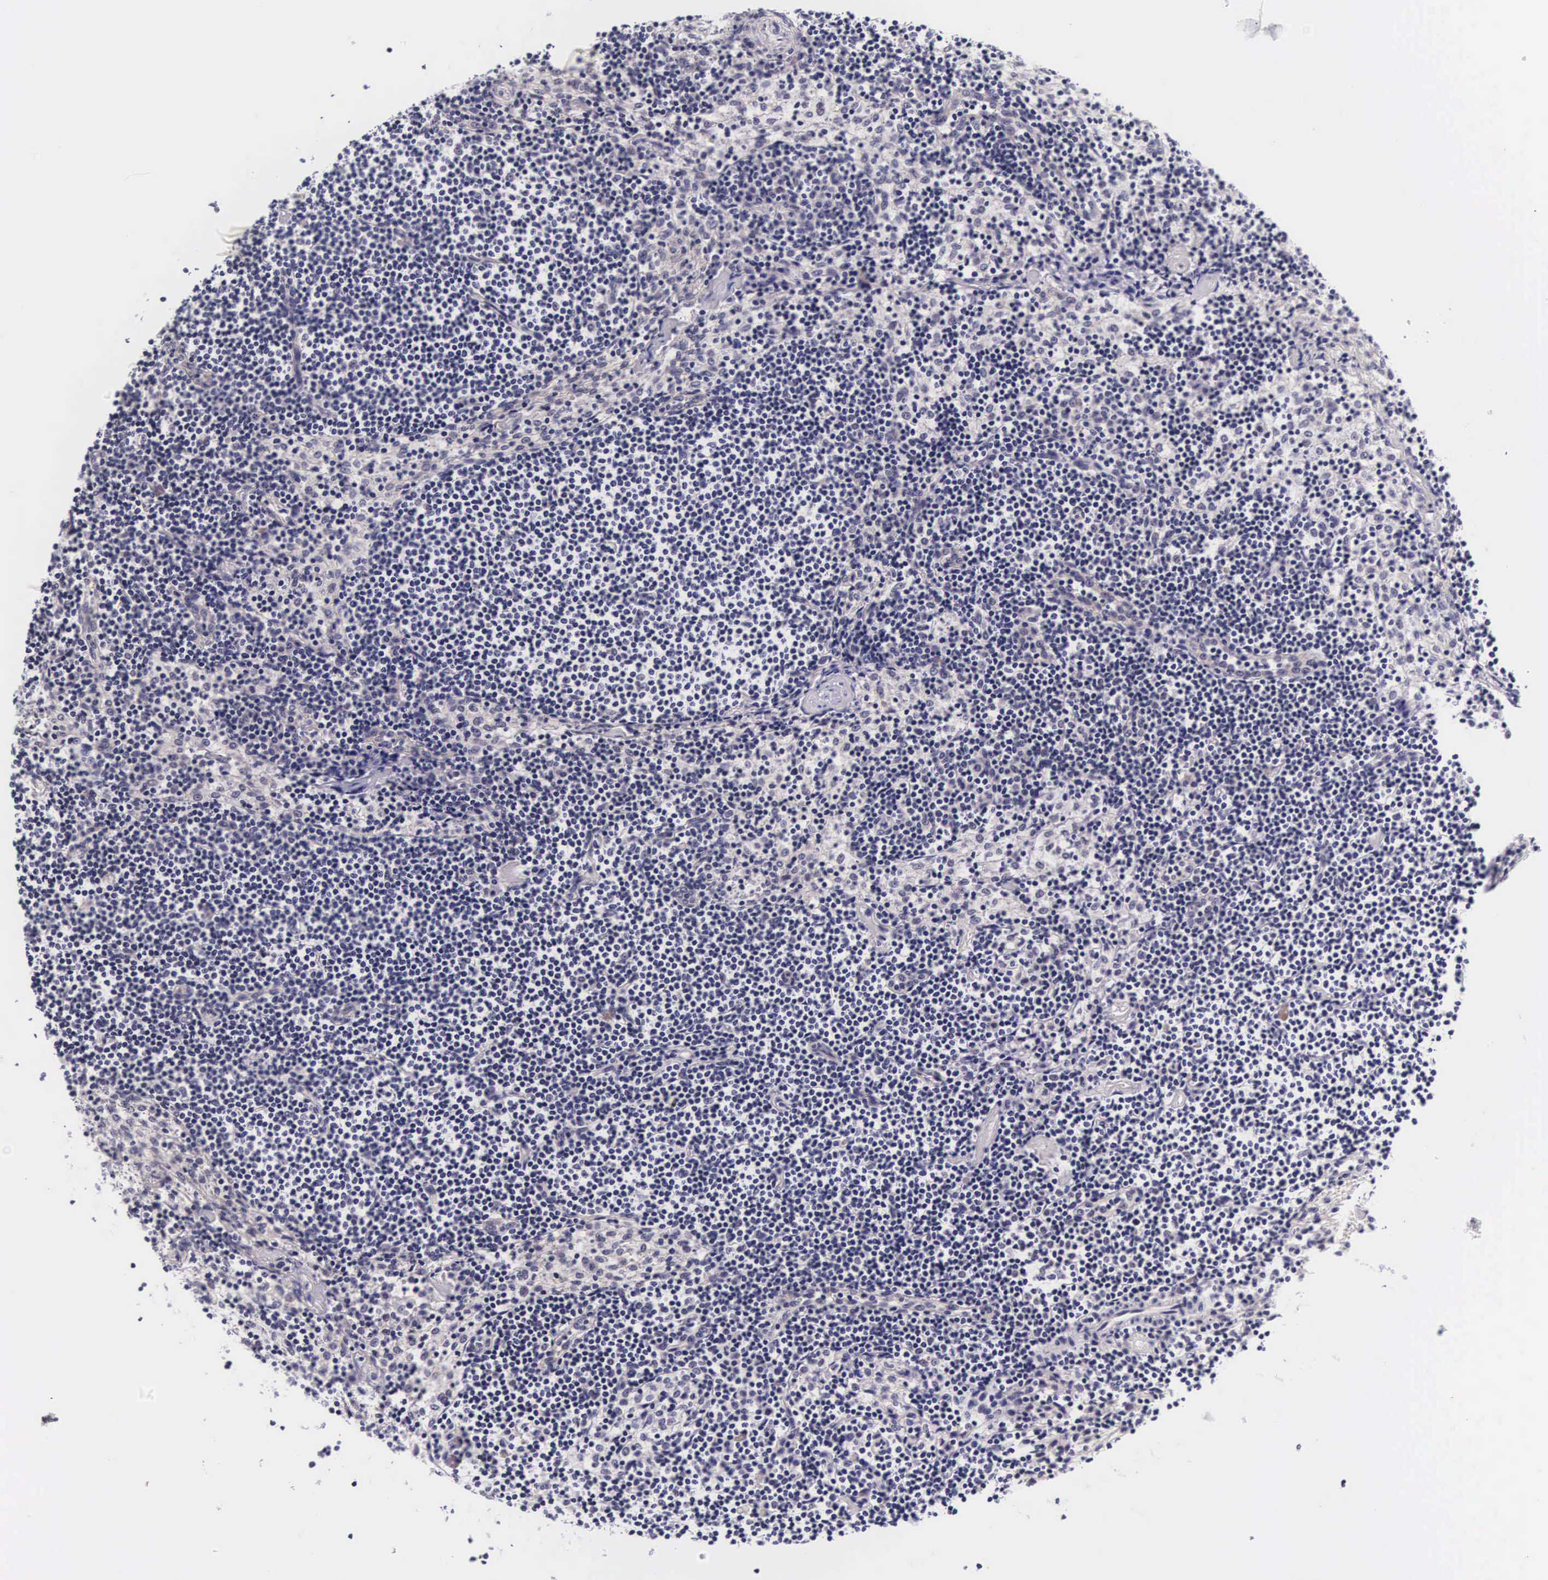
{"staining": {"intensity": "negative", "quantity": "none", "location": "none"}, "tissue": "lymph node", "cell_type": "Germinal center cells", "image_type": "normal", "snomed": [{"axis": "morphology", "description": "Normal tissue, NOS"}, {"axis": "topography", "description": "Lymph node"}], "caption": "Germinal center cells are negative for protein expression in unremarkable human lymph node. (Brightfield microscopy of DAB immunohistochemistry (IHC) at high magnification).", "gene": "PHETA2", "patient": {"sex": "female", "age": 35}}